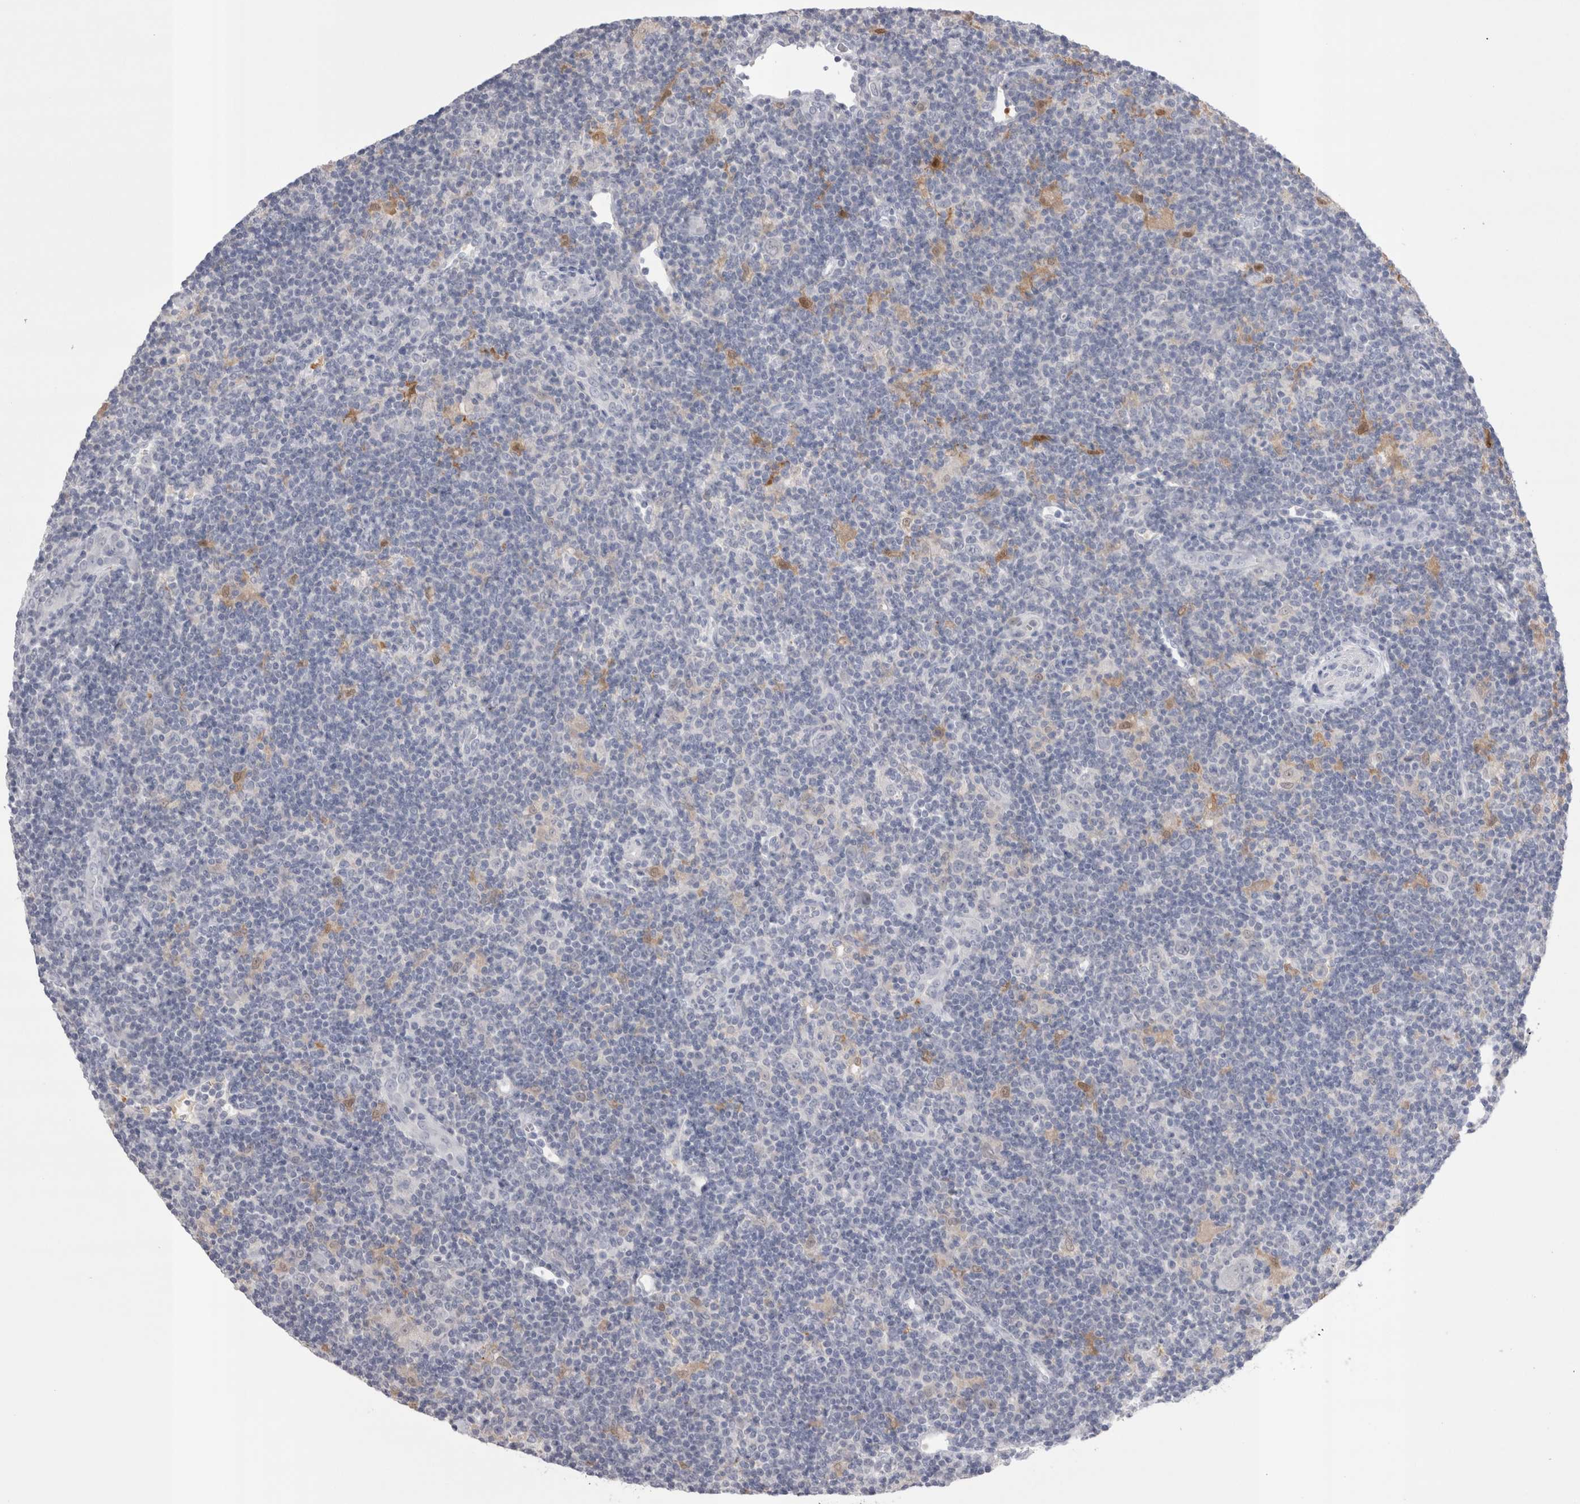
{"staining": {"intensity": "negative", "quantity": "none", "location": "none"}, "tissue": "lymphoma", "cell_type": "Tumor cells", "image_type": "cancer", "snomed": [{"axis": "morphology", "description": "Hodgkin's disease, NOS"}, {"axis": "topography", "description": "Lymph node"}], "caption": "DAB (3,3'-diaminobenzidine) immunohistochemical staining of human lymphoma displays no significant expression in tumor cells.", "gene": "SUCNR1", "patient": {"sex": "female", "age": 57}}